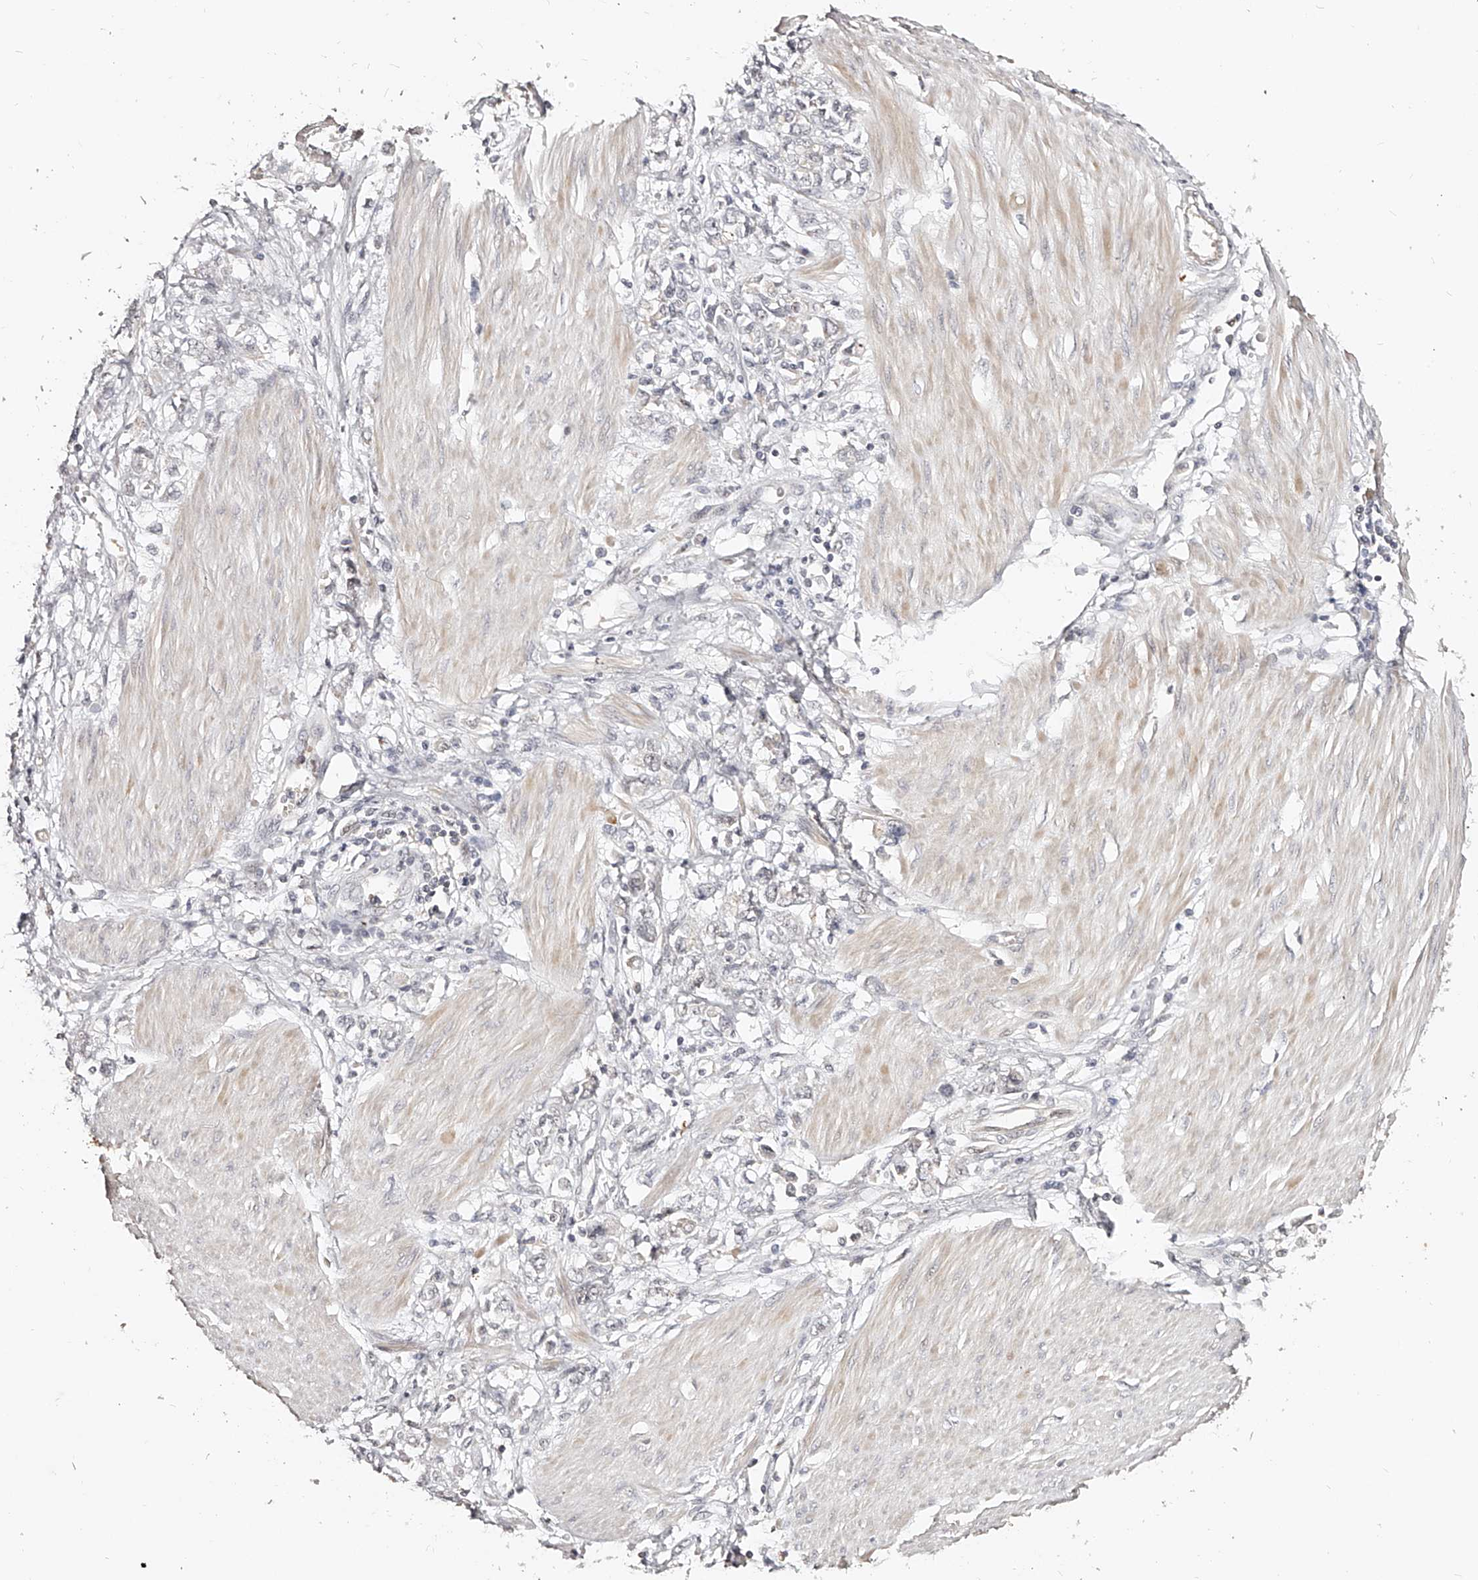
{"staining": {"intensity": "negative", "quantity": "none", "location": "none"}, "tissue": "stomach cancer", "cell_type": "Tumor cells", "image_type": "cancer", "snomed": [{"axis": "morphology", "description": "Adenocarcinoma, NOS"}, {"axis": "topography", "description": "Stomach"}], "caption": "IHC micrograph of human adenocarcinoma (stomach) stained for a protein (brown), which displays no expression in tumor cells.", "gene": "ZNF789", "patient": {"sex": "female", "age": 76}}